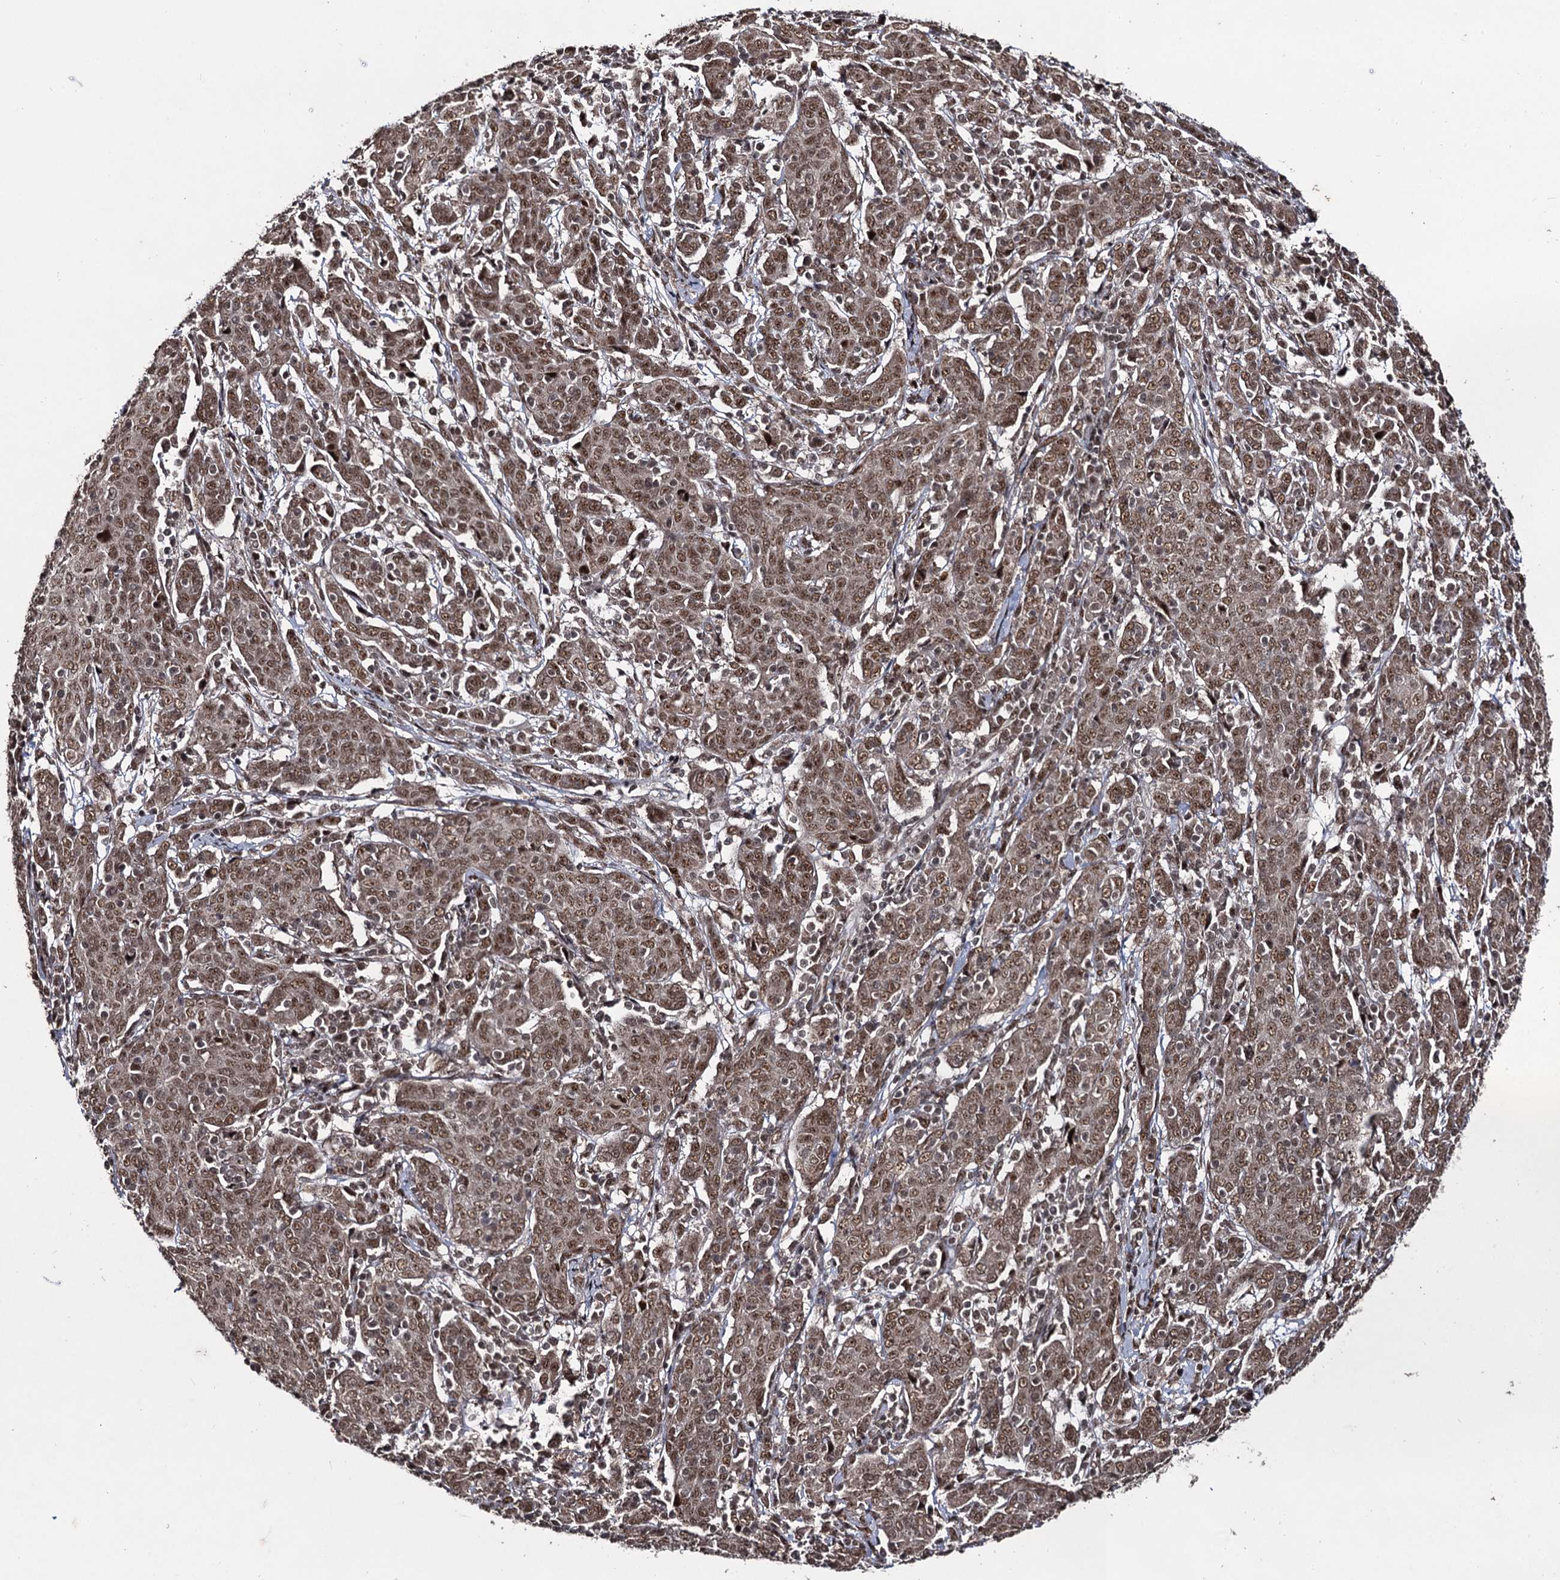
{"staining": {"intensity": "moderate", "quantity": ">75%", "location": "cytoplasmic/membranous,nuclear"}, "tissue": "cervical cancer", "cell_type": "Tumor cells", "image_type": "cancer", "snomed": [{"axis": "morphology", "description": "Squamous cell carcinoma, NOS"}, {"axis": "topography", "description": "Cervix"}], "caption": "Immunohistochemistry (IHC) of human cervical cancer displays medium levels of moderate cytoplasmic/membranous and nuclear expression in approximately >75% of tumor cells.", "gene": "SFSWAP", "patient": {"sex": "female", "age": 67}}